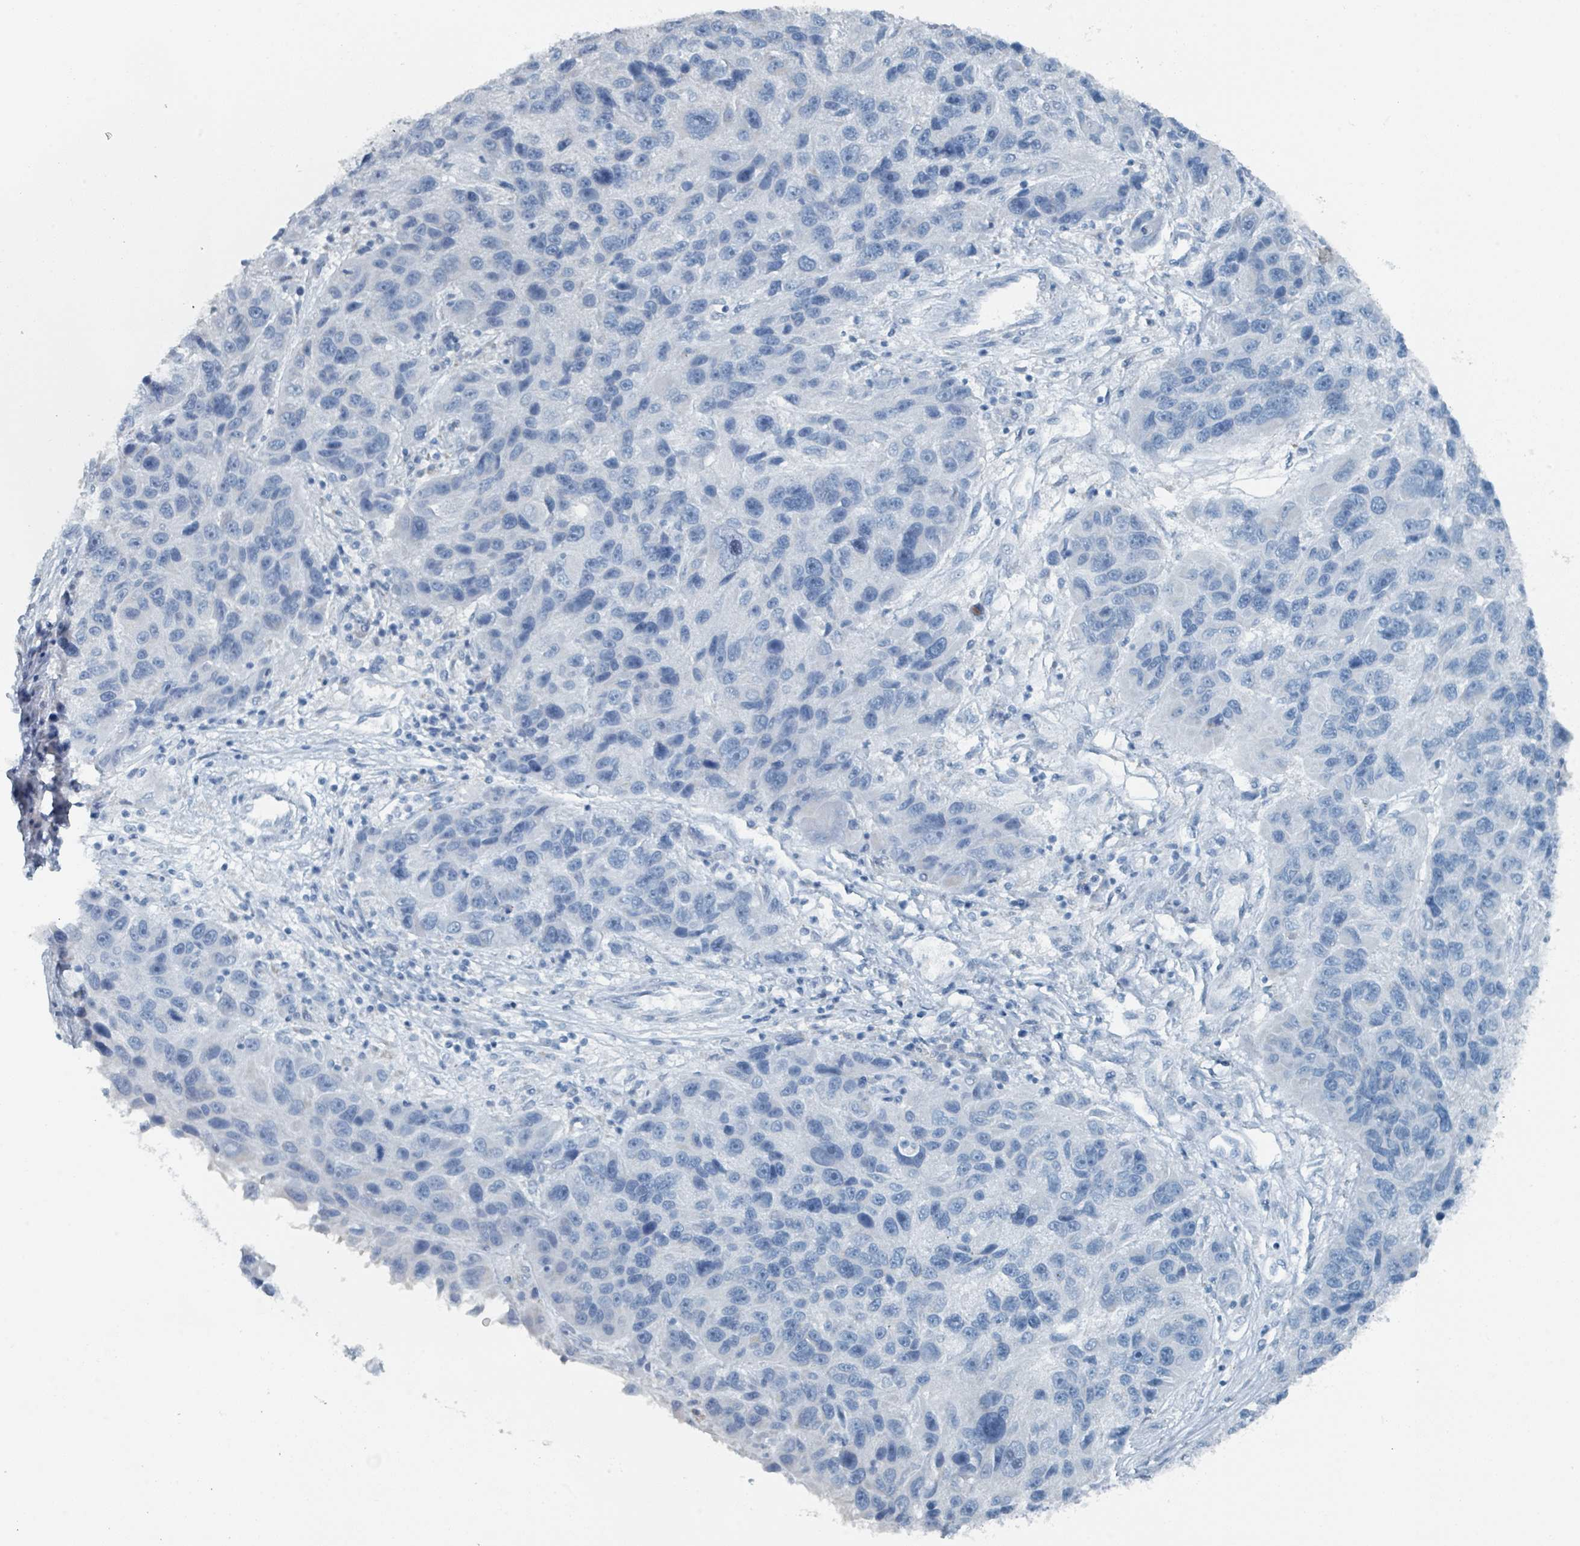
{"staining": {"intensity": "negative", "quantity": "none", "location": "none"}, "tissue": "melanoma", "cell_type": "Tumor cells", "image_type": "cancer", "snomed": [{"axis": "morphology", "description": "Malignant melanoma, NOS"}, {"axis": "topography", "description": "Skin"}], "caption": "Micrograph shows no protein expression in tumor cells of malignant melanoma tissue. (IHC, brightfield microscopy, high magnification).", "gene": "GAMT", "patient": {"sex": "male", "age": 53}}